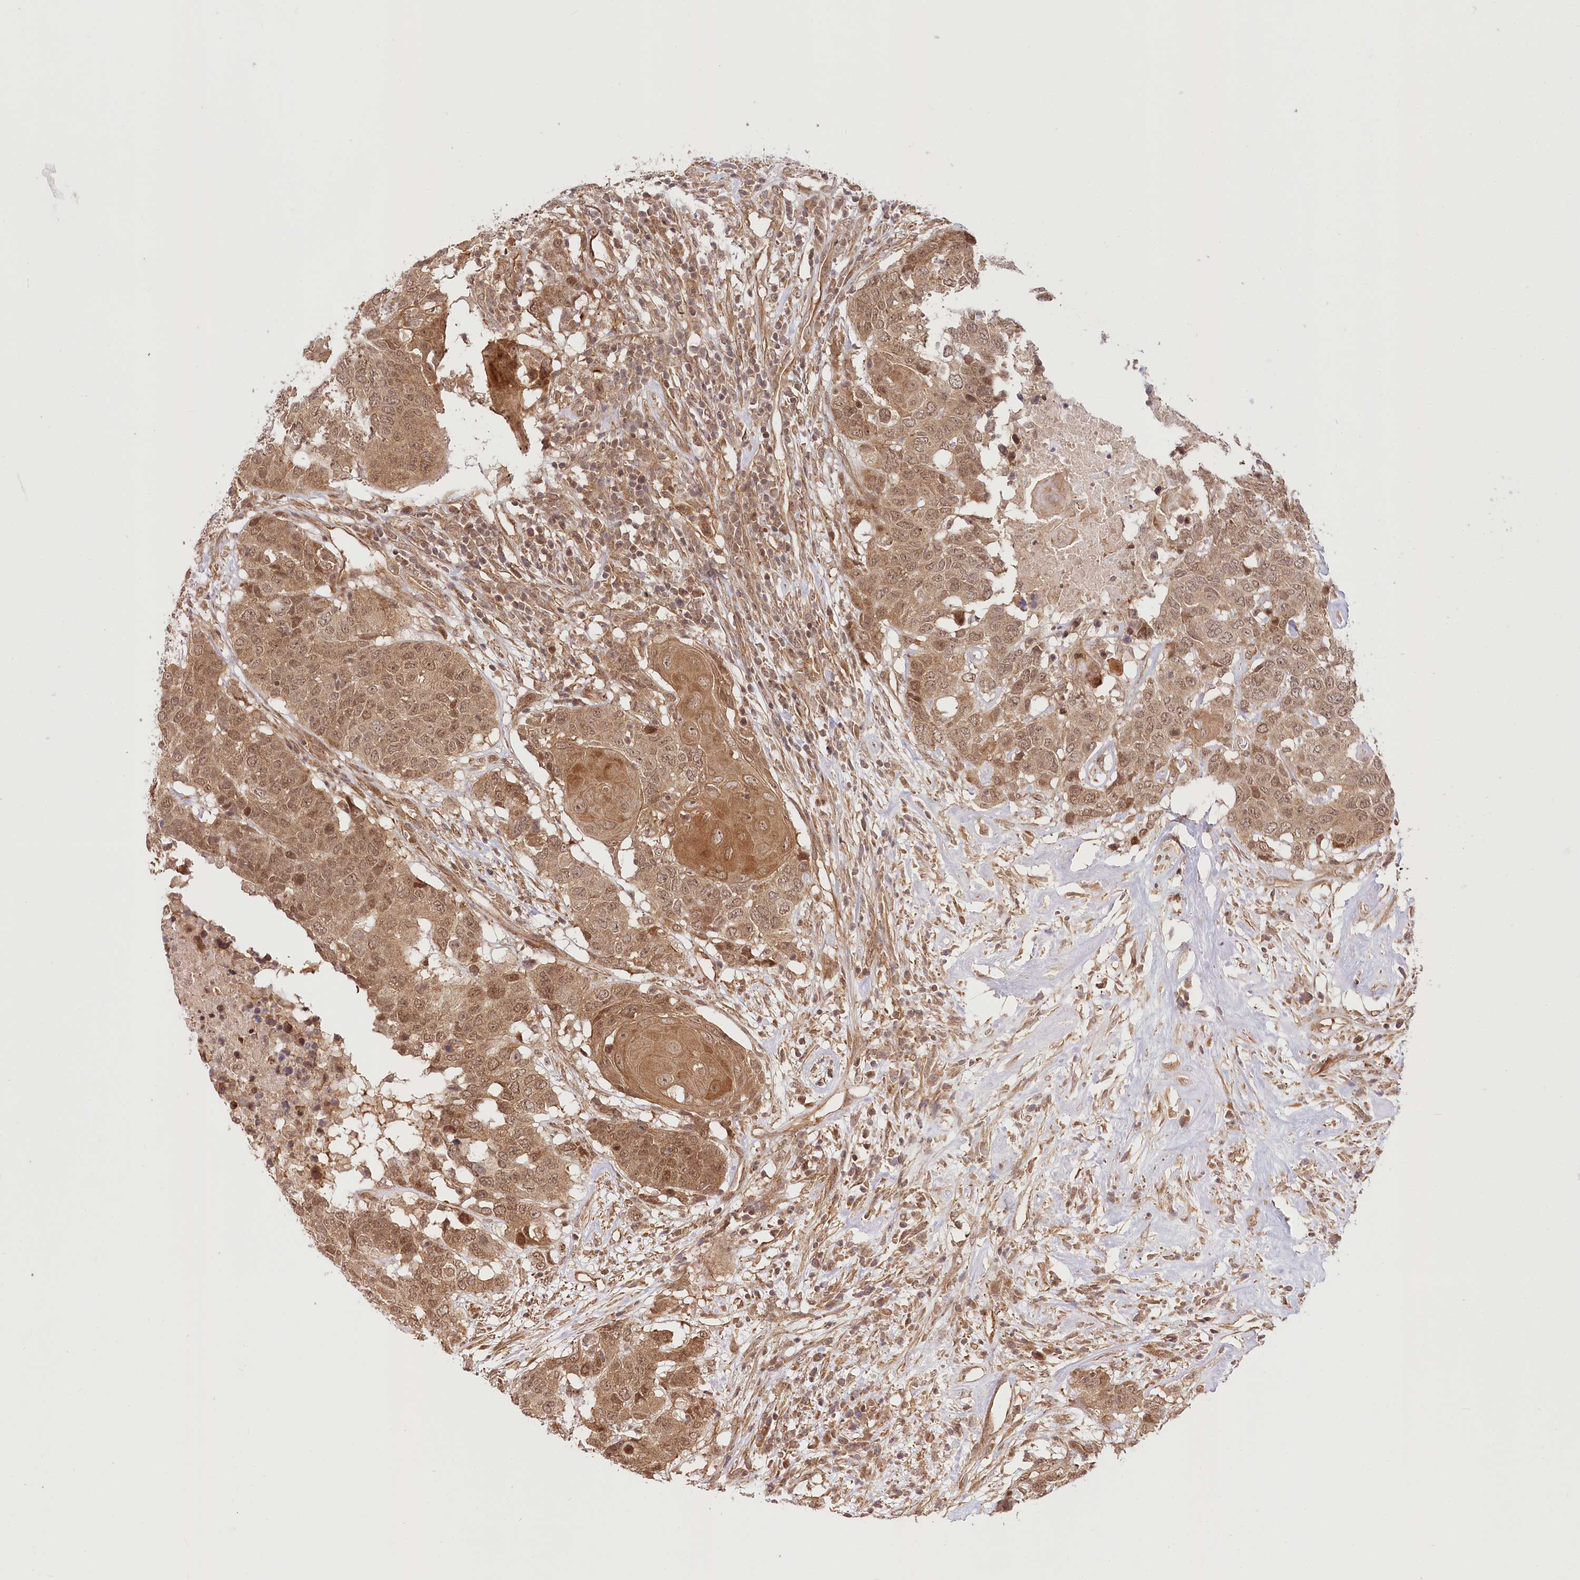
{"staining": {"intensity": "moderate", "quantity": ">75%", "location": "cytoplasmic/membranous,nuclear"}, "tissue": "head and neck cancer", "cell_type": "Tumor cells", "image_type": "cancer", "snomed": [{"axis": "morphology", "description": "Squamous cell carcinoma, NOS"}, {"axis": "topography", "description": "Head-Neck"}], "caption": "The immunohistochemical stain labels moderate cytoplasmic/membranous and nuclear staining in tumor cells of head and neck cancer (squamous cell carcinoma) tissue. (DAB (3,3'-diaminobenzidine) = brown stain, brightfield microscopy at high magnification).", "gene": "CEP70", "patient": {"sex": "male", "age": 66}}